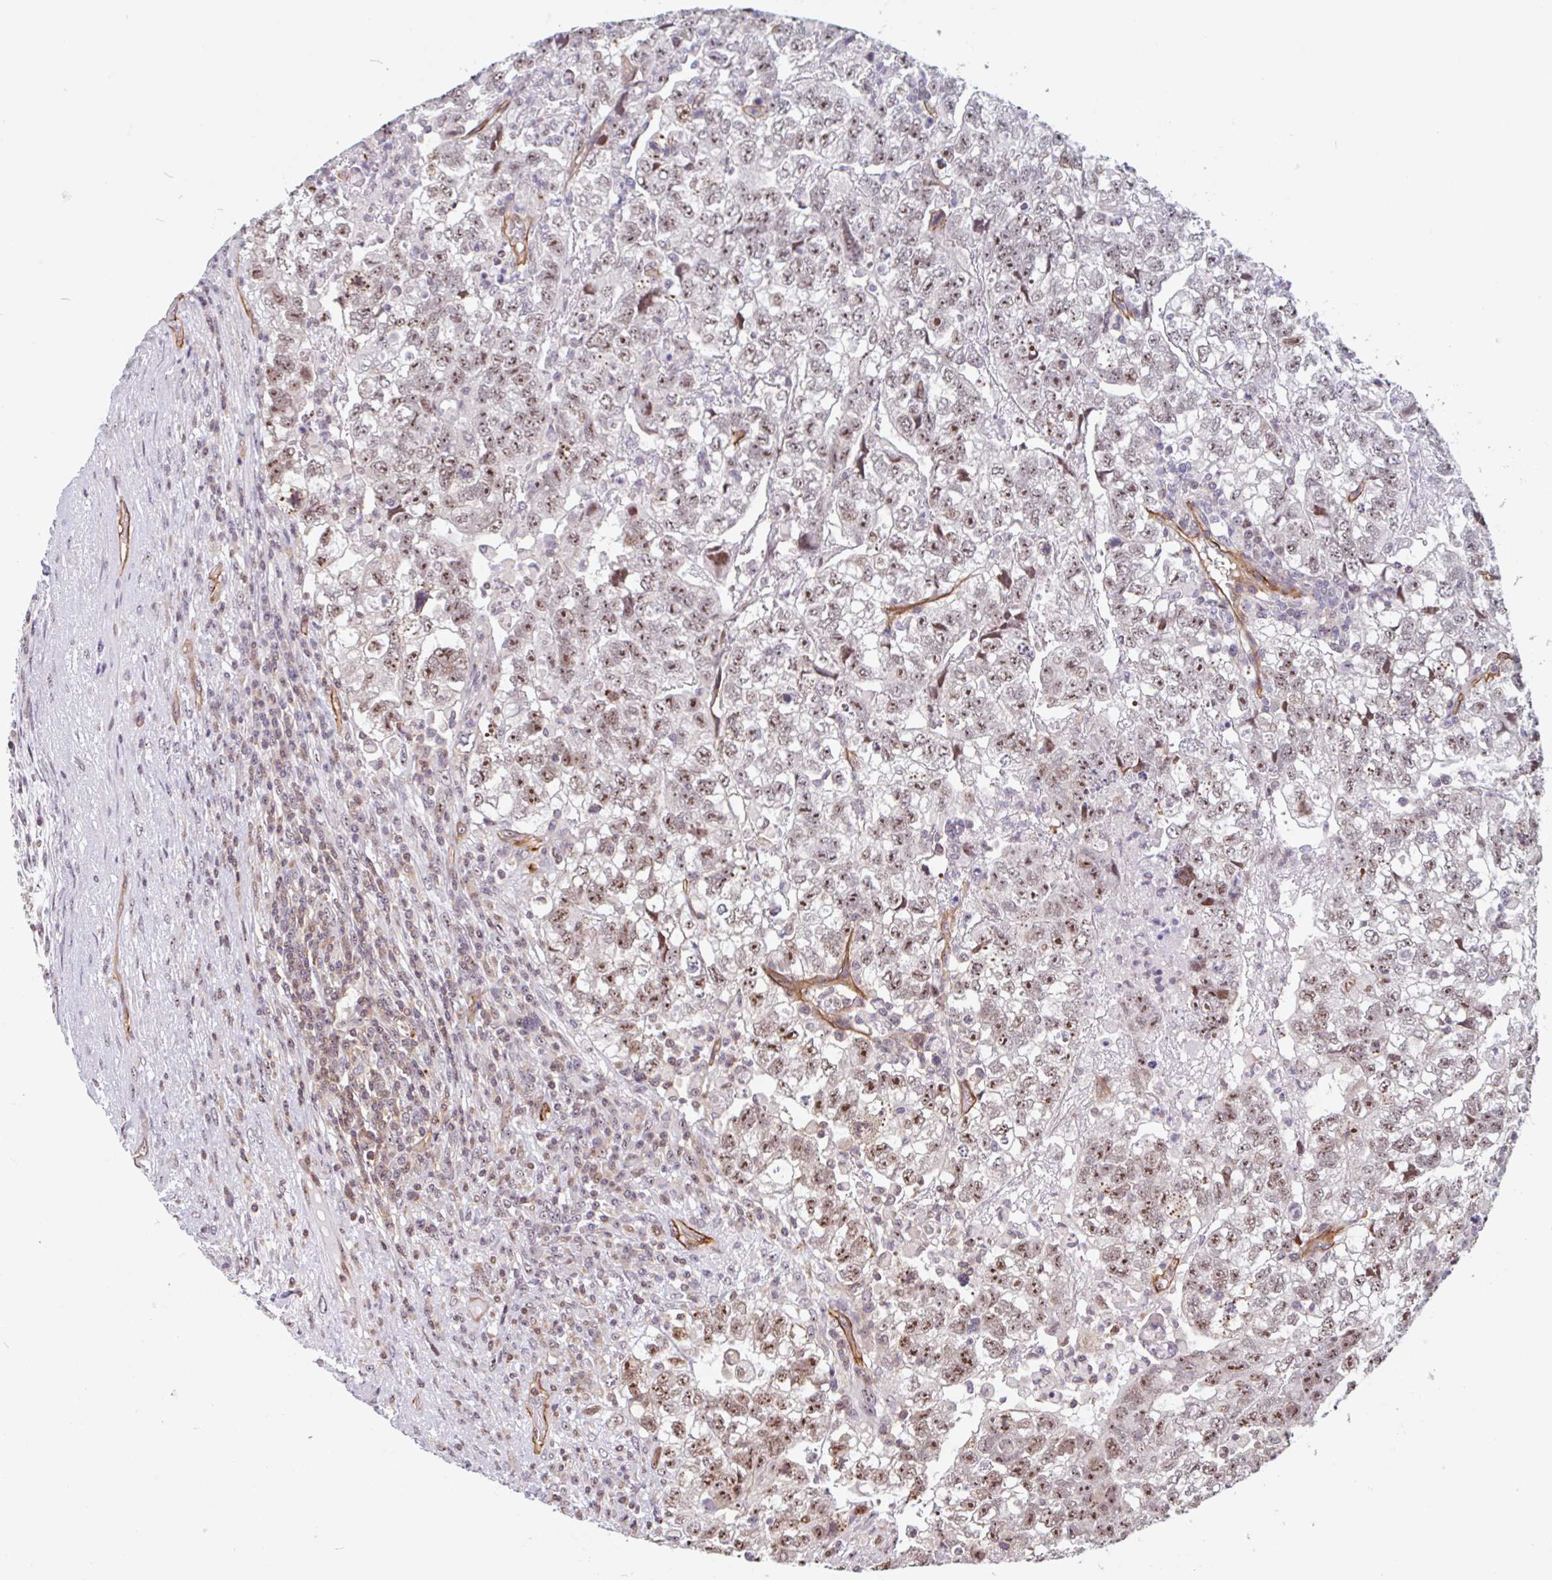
{"staining": {"intensity": "moderate", "quantity": ">75%", "location": "nuclear"}, "tissue": "testis cancer", "cell_type": "Tumor cells", "image_type": "cancer", "snomed": [{"axis": "morphology", "description": "Normal tissue, NOS"}, {"axis": "morphology", "description": "Carcinoma, Embryonal, NOS"}, {"axis": "topography", "description": "Testis"}], "caption": "Moderate nuclear positivity for a protein is seen in approximately >75% of tumor cells of testis embryonal carcinoma using immunohistochemistry.", "gene": "ZNF689", "patient": {"sex": "male", "age": 36}}